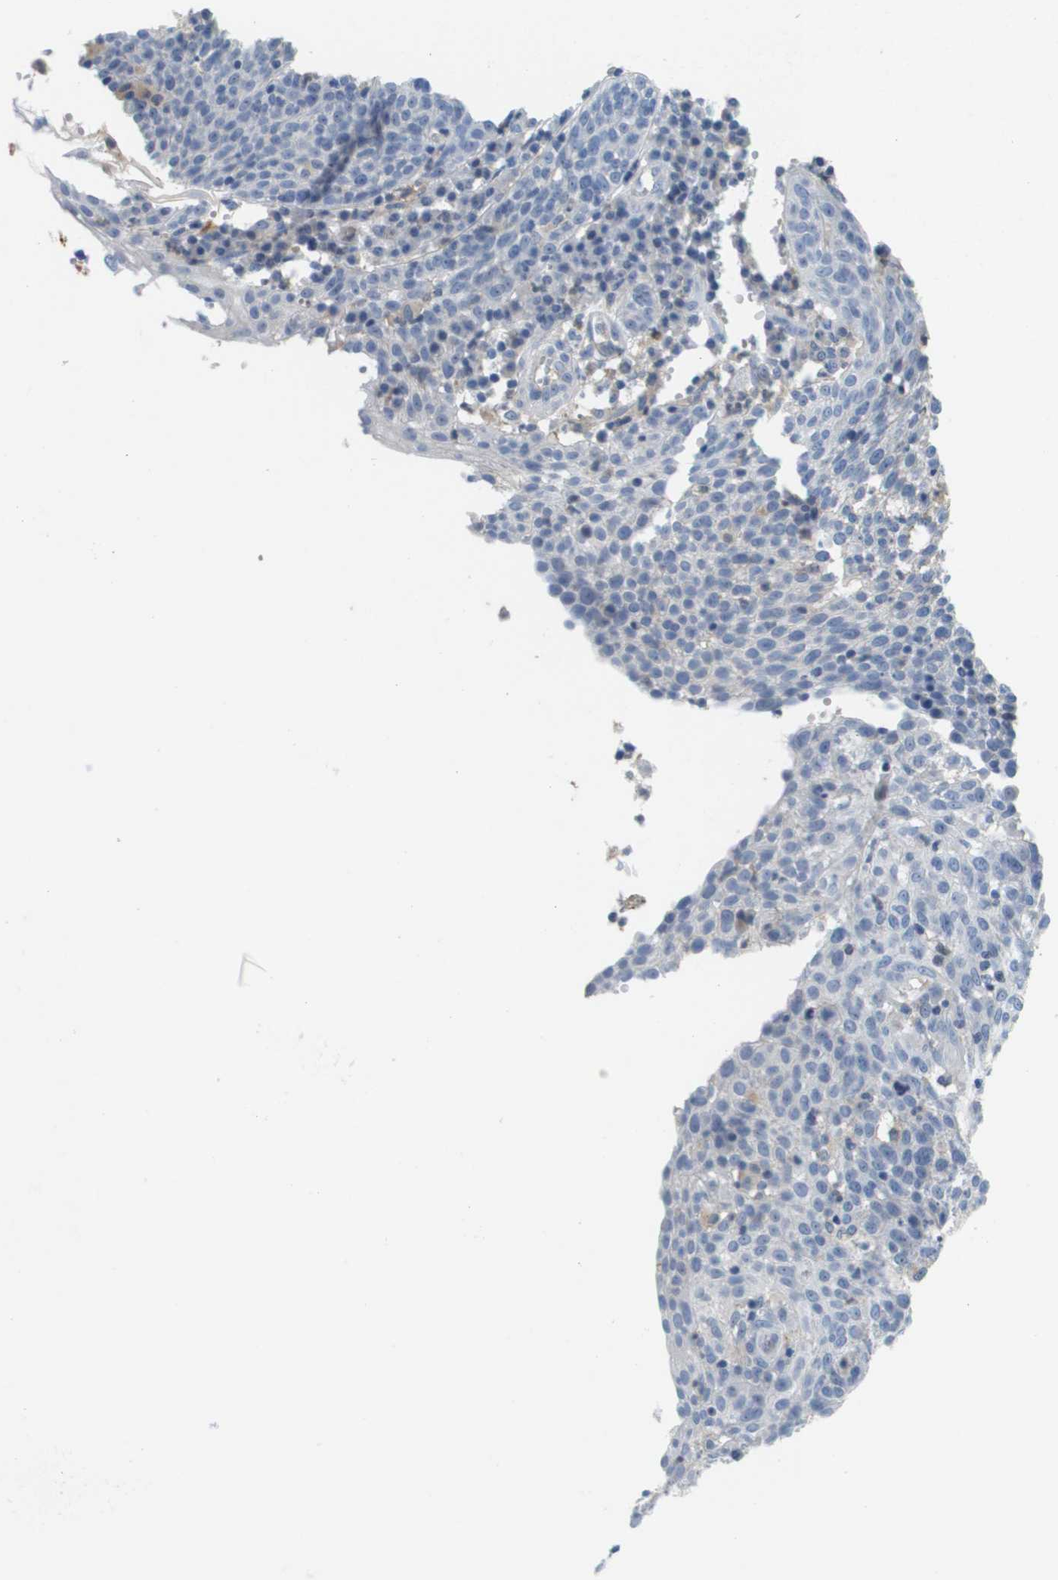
{"staining": {"intensity": "negative", "quantity": "none", "location": "none"}, "tissue": "cervical cancer", "cell_type": "Tumor cells", "image_type": "cancer", "snomed": [{"axis": "morphology", "description": "Squamous cell carcinoma, NOS"}, {"axis": "topography", "description": "Cervix"}], "caption": "A micrograph of human cervical cancer is negative for staining in tumor cells.", "gene": "LIPG", "patient": {"sex": "female", "age": 34}}